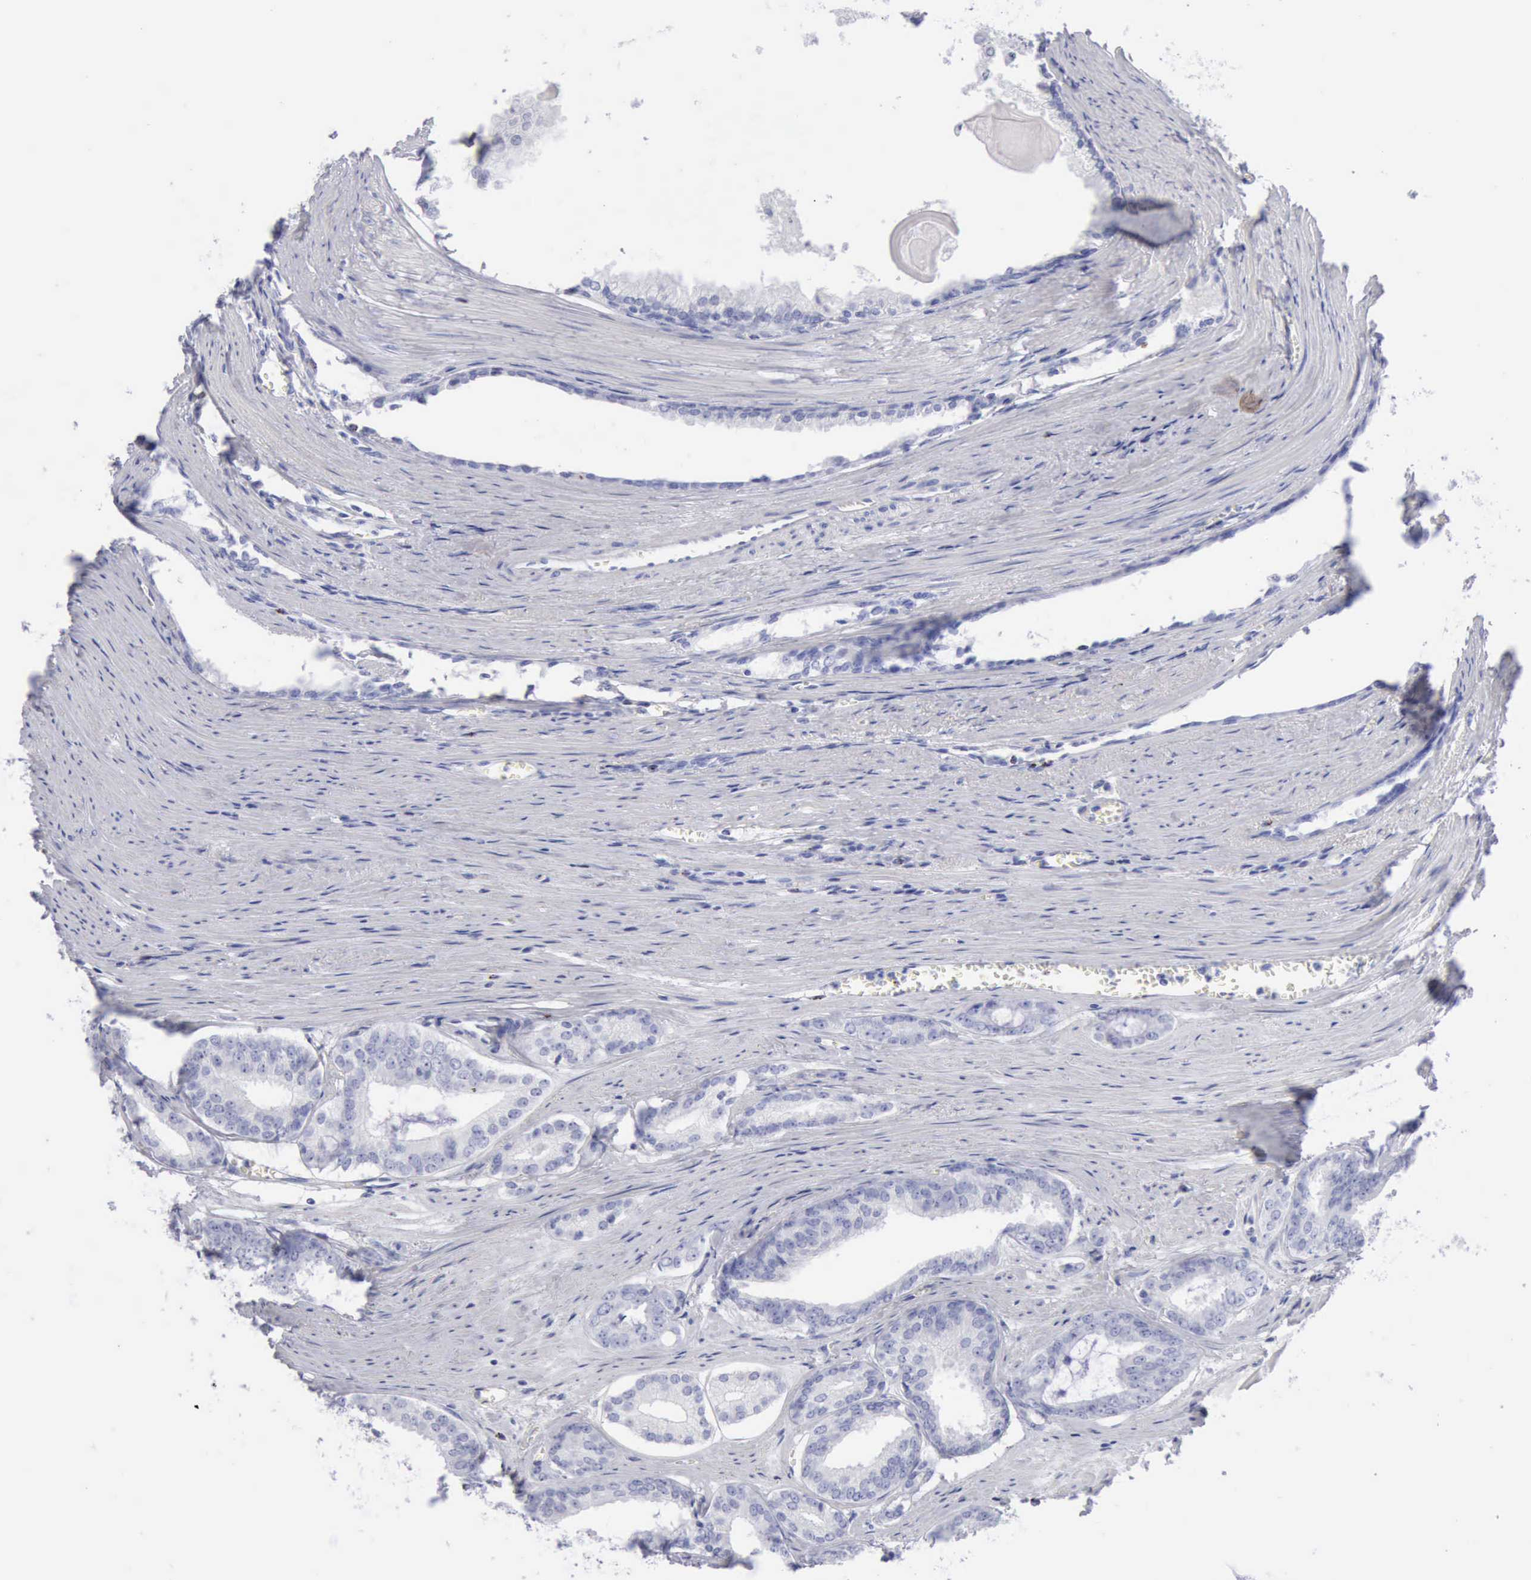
{"staining": {"intensity": "negative", "quantity": "none", "location": "none"}, "tissue": "prostate cancer", "cell_type": "Tumor cells", "image_type": "cancer", "snomed": [{"axis": "morphology", "description": "Adenocarcinoma, Medium grade"}, {"axis": "topography", "description": "Prostate"}], "caption": "A histopathology image of prostate cancer (adenocarcinoma (medium-grade)) stained for a protein exhibits no brown staining in tumor cells. (DAB immunohistochemistry (IHC) visualized using brightfield microscopy, high magnification).", "gene": "GZMB", "patient": {"sex": "male", "age": 79}}